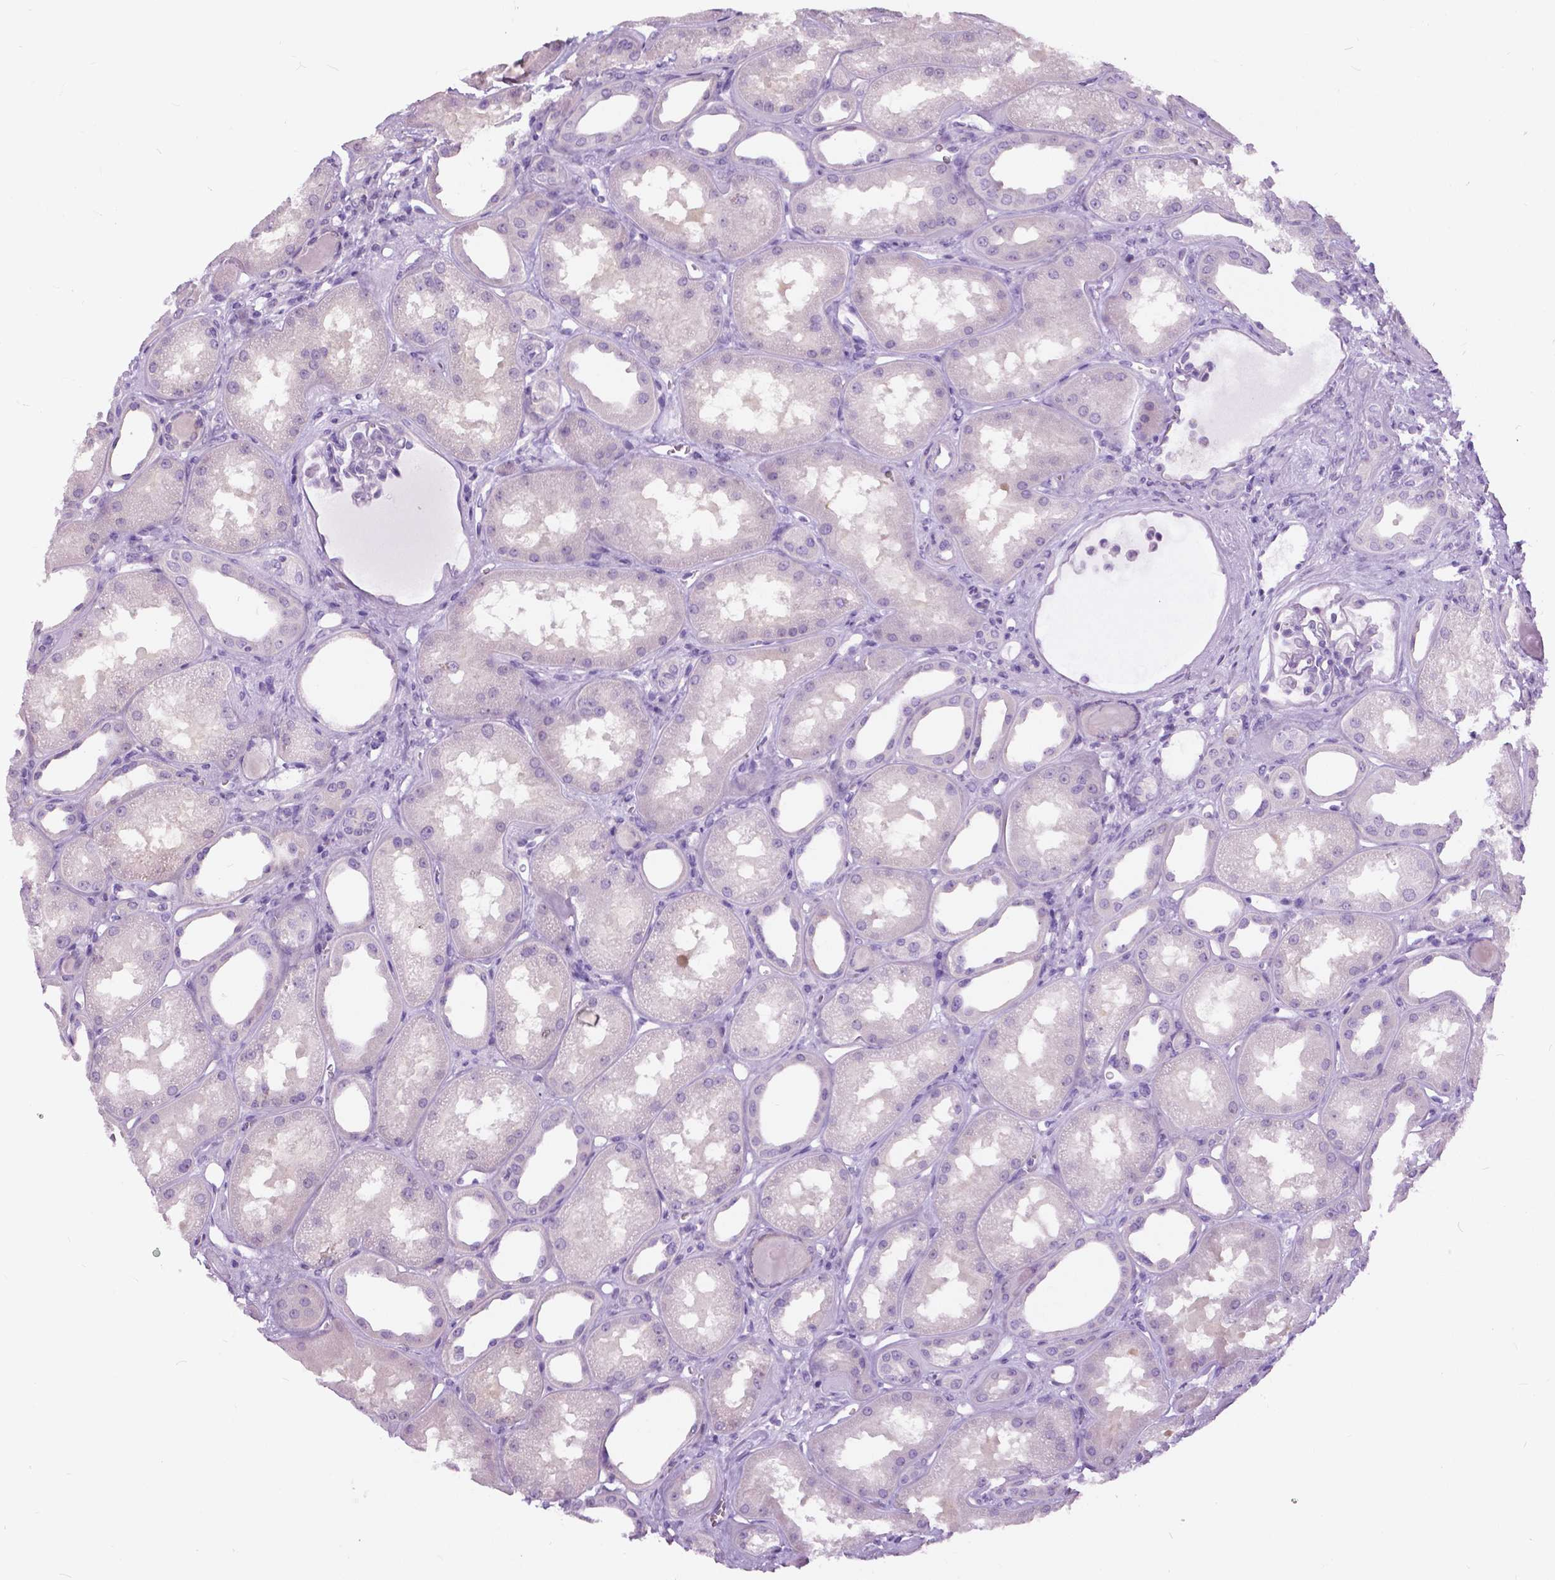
{"staining": {"intensity": "negative", "quantity": "none", "location": "none"}, "tissue": "kidney", "cell_type": "Cells in glomeruli", "image_type": "normal", "snomed": [{"axis": "morphology", "description": "Normal tissue, NOS"}, {"axis": "topography", "description": "Kidney"}], "caption": "A high-resolution photomicrograph shows IHC staining of benign kidney, which demonstrates no significant positivity in cells in glomeruli.", "gene": "TP53TG5", "patient": {"sex": "male", "age": 61}}